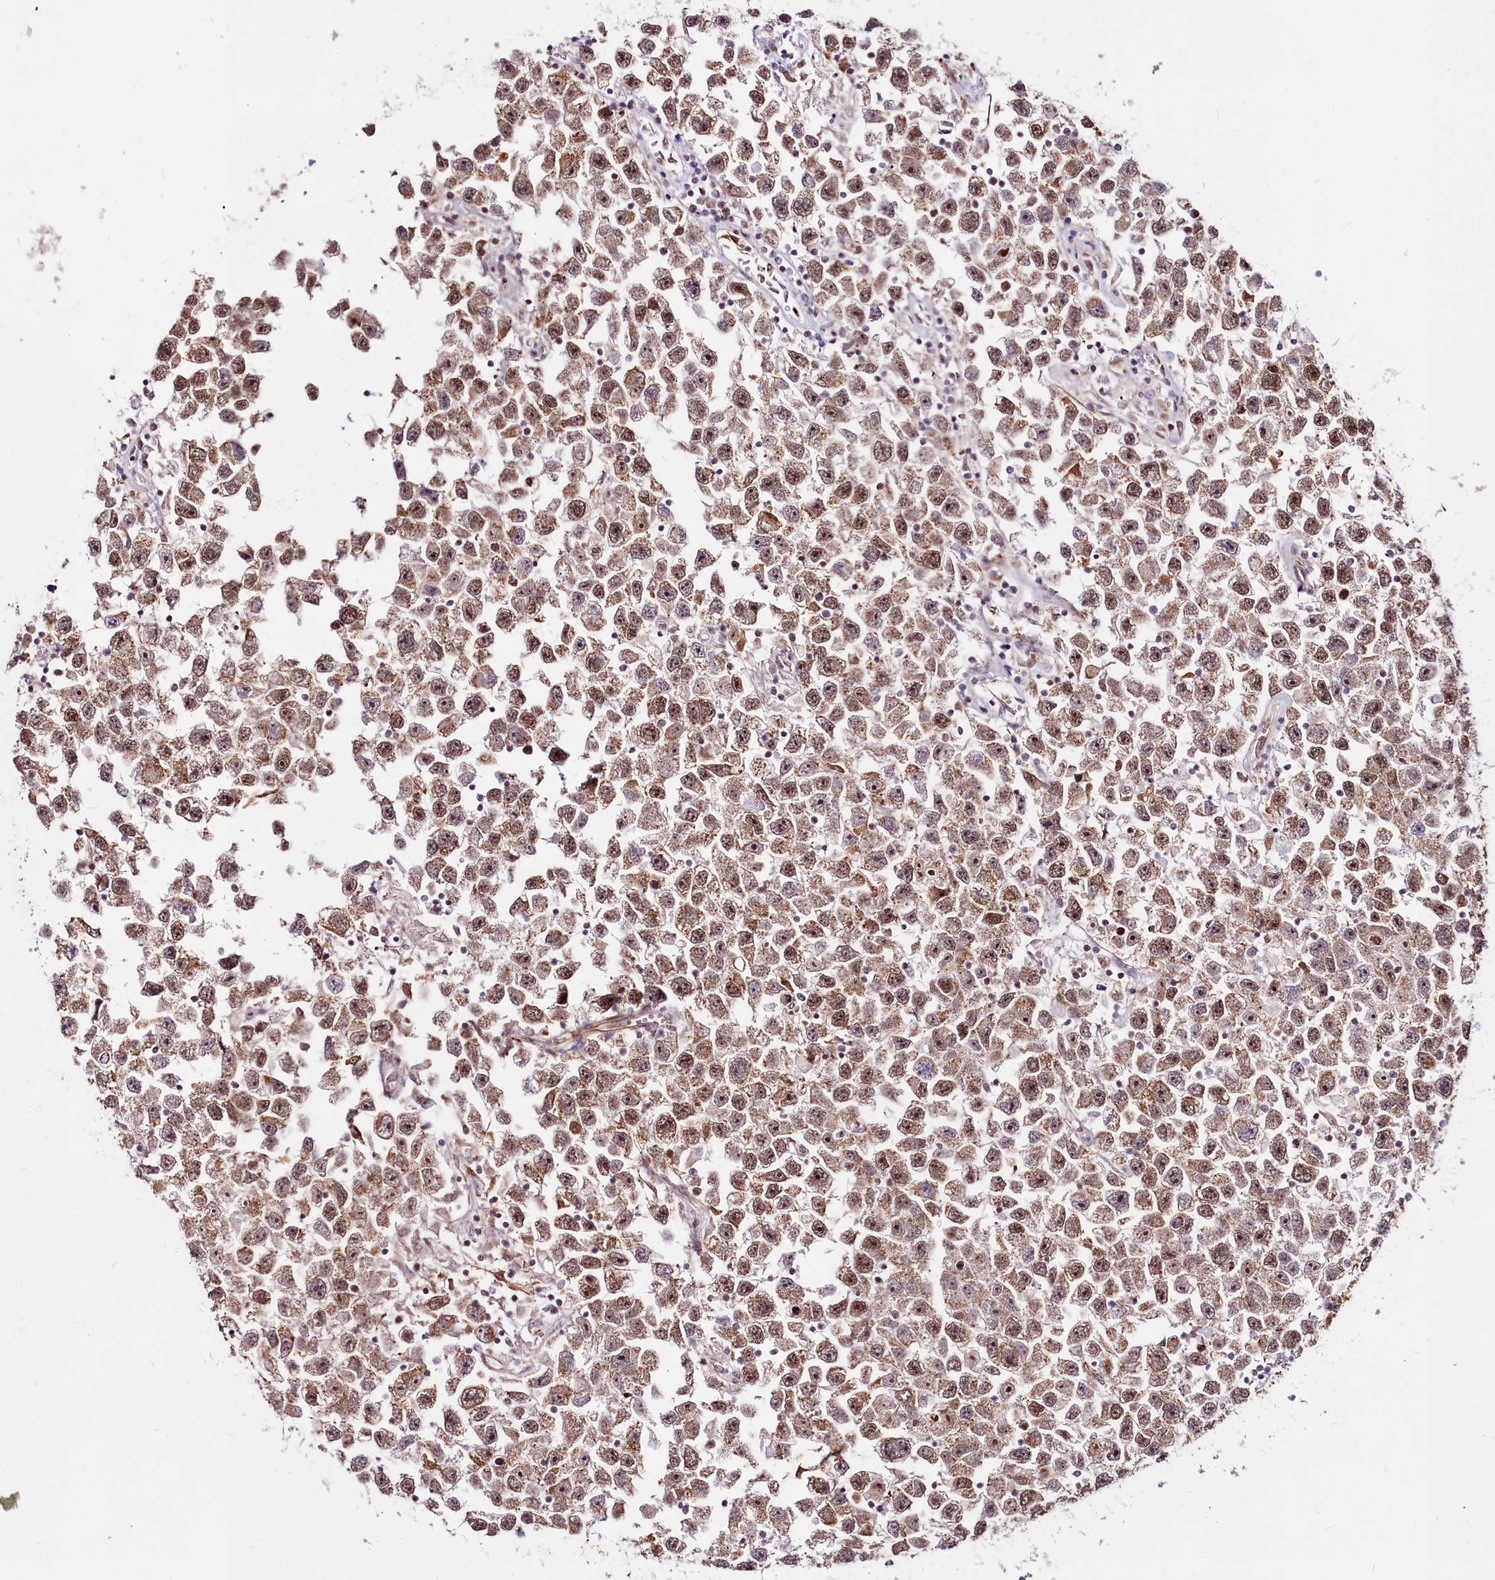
{"staining": {"intensity": "moderate", "quantity": ">75%", "location": "nuclear"}, "tissue": "testis cancer", "cell_type": "Tumor cells", "image_type": "cancer", "snomed": [{"axis": "morphology", "description": "Seminoma, NOS"}, {"axis": "topography", "description": "Testis"}], "caption": "Immunohistochemical staining of testis cancer exhibits medium levels of moderate nuclear protein positivity in approximately >75% of tumor cells.", "gene": "CLK3", "patient": {"sex": "male", "age": 26}}